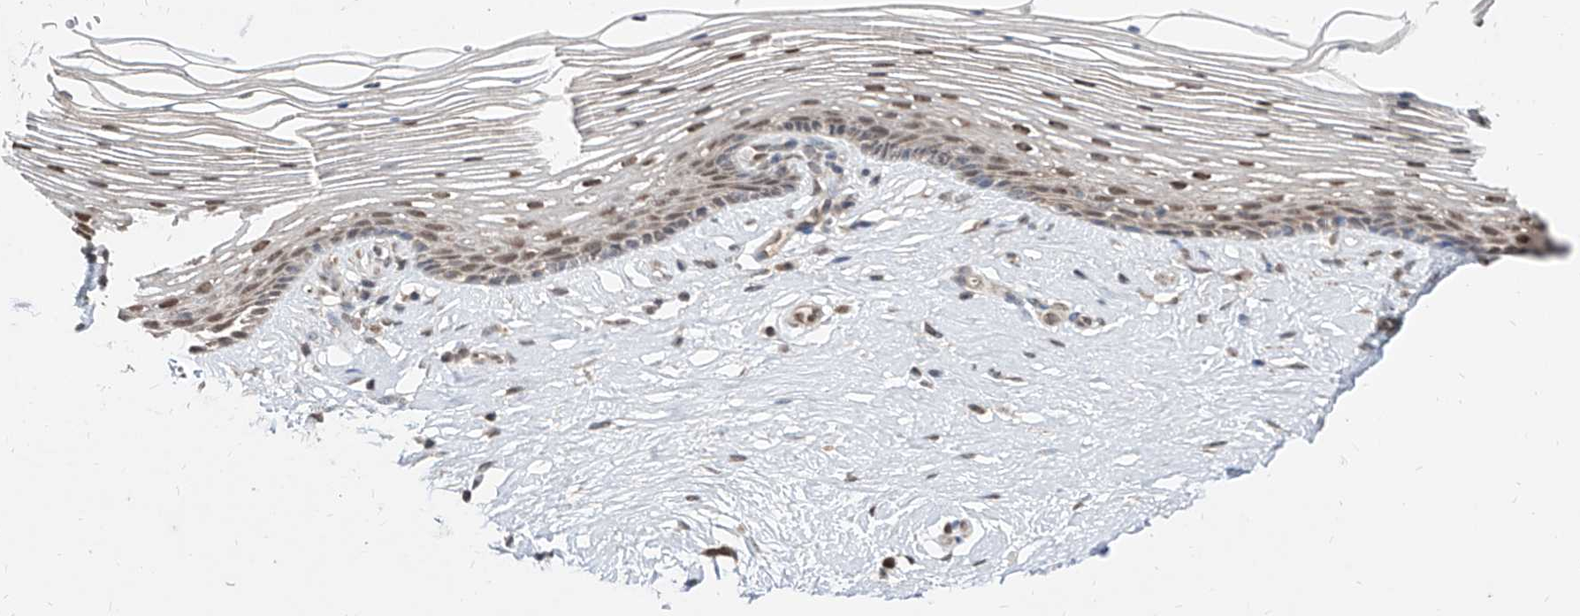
{"staining": {"intensity": "moderate", "quantity": "25%-75%", "location": "nuclear"}, "tissue": "vagina", "cell_type": "Squamous epithelial cells", "image_type": "normal", "snomed": [{"axis": "morphology", "description": "Normal tissue, NOS"}, {"axis": "topography", "description": "Vagina"}], "caption": "High-power microscopy captured an immunohistochemistry micrograph of benign vagina, revealing moderate nuclear staining in about 25%-75% of squamous epithelial cells.", "gene": "C8orf82", "patient": {"sex": "female", "age": 46}}